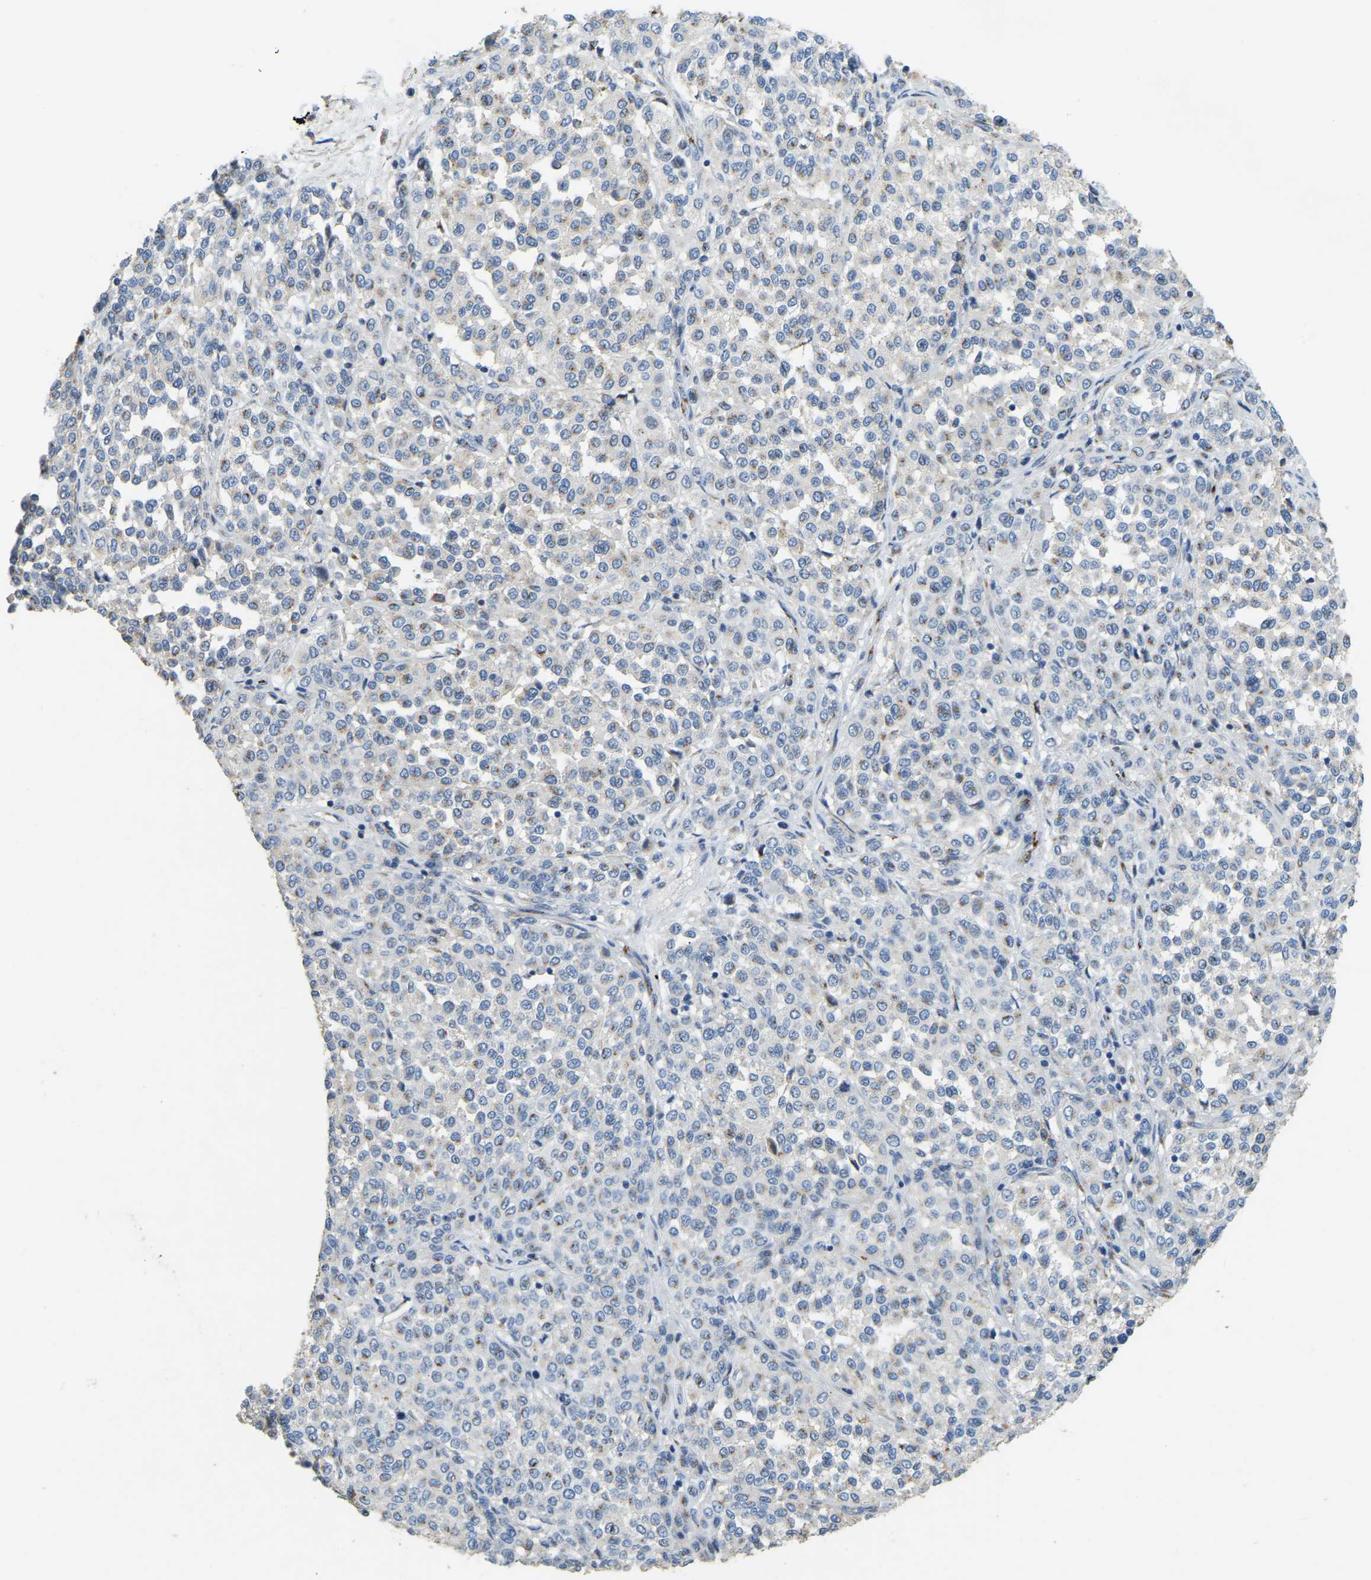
{"staining": {"intensity": "weak", "quantity": "<25%", "location": "cytoplasmic/membranous"}, "tissue": "melanoma", "cell_type": "Tumor cells", "image_type": "cancer", "snomed": [{"axis": "morphology", "description": "Malignant melanoma, Metastatic site"}, {"axis": "topography", "description": "Pancreas"}], "caption": "Malignant melanoma (metastatic site) was stained to show a protein in brown. There is no significant positivity in tumor cells.", "gene": "FAM174A", "patient": {"sex": "female", "age": 30}}